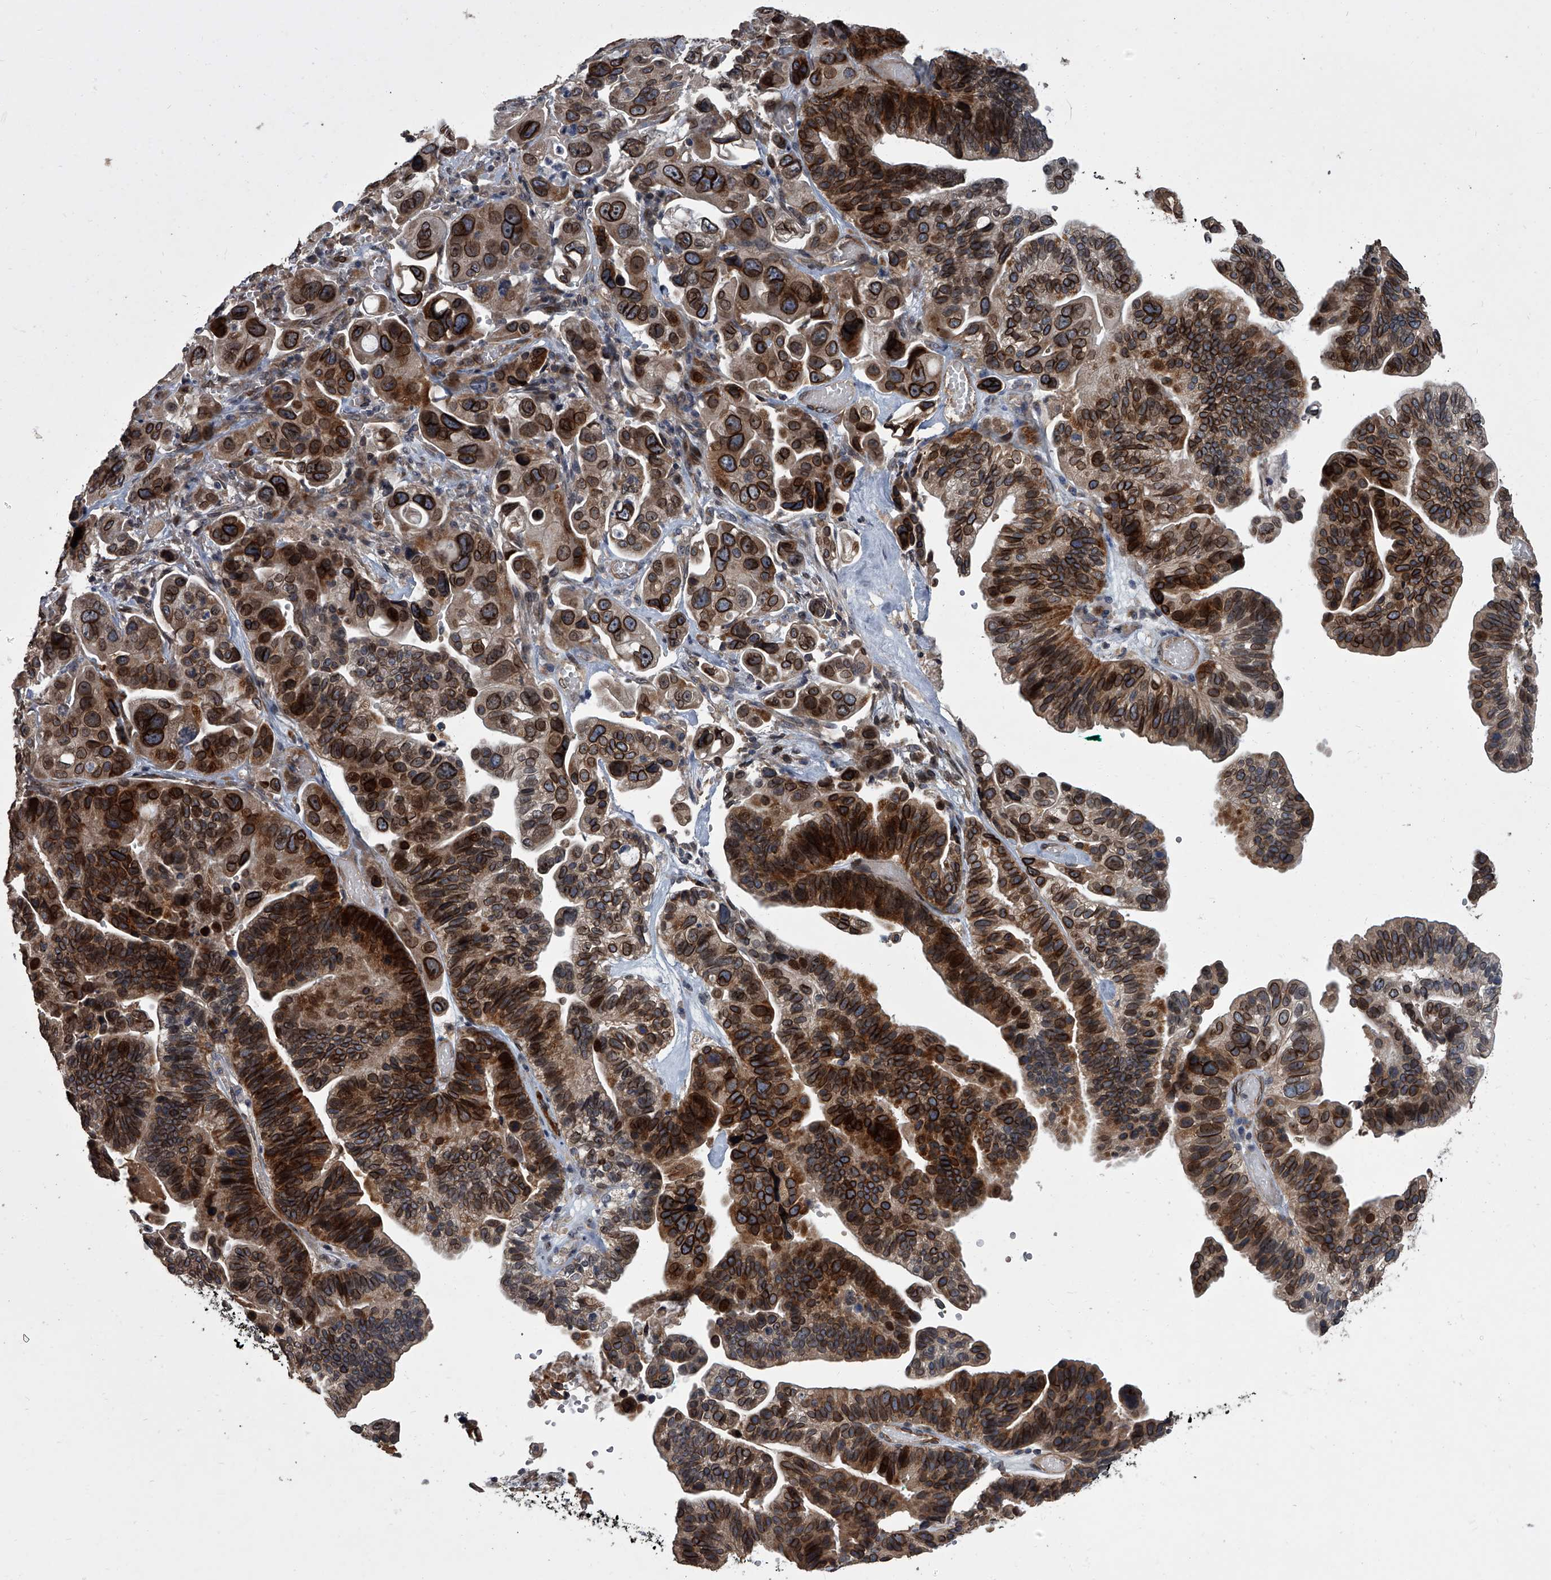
{"staining": {"intensity": "strong", "quantity": ">75%", "location": "cytoplasmic/membranous,nuclear"}, "tissue": "ovarian cancer", "cell_type": "Tumor cells", "image_type": "cancer", "snomed": [{"axis": "morphology", "description": "Cystadenocarcinoma, serous, NOS"}, {"axis": "topography", "description": "Ovary"}], "caption": "Immunohistochemistry of human serous cystadenocarcinoma (ovarian) exhibits high levels of strong cytoplasmic/membranous and nuclear expression in approximately >75% of tumor cells. (Stains: DAB (3,3'-diaminobenzidine) in brown, nuclei in blue, Microscopy: brightfield microscopy at high magnification).", "gene": "LRRC8C", "patient": {"sex": "female", "age": 56}}